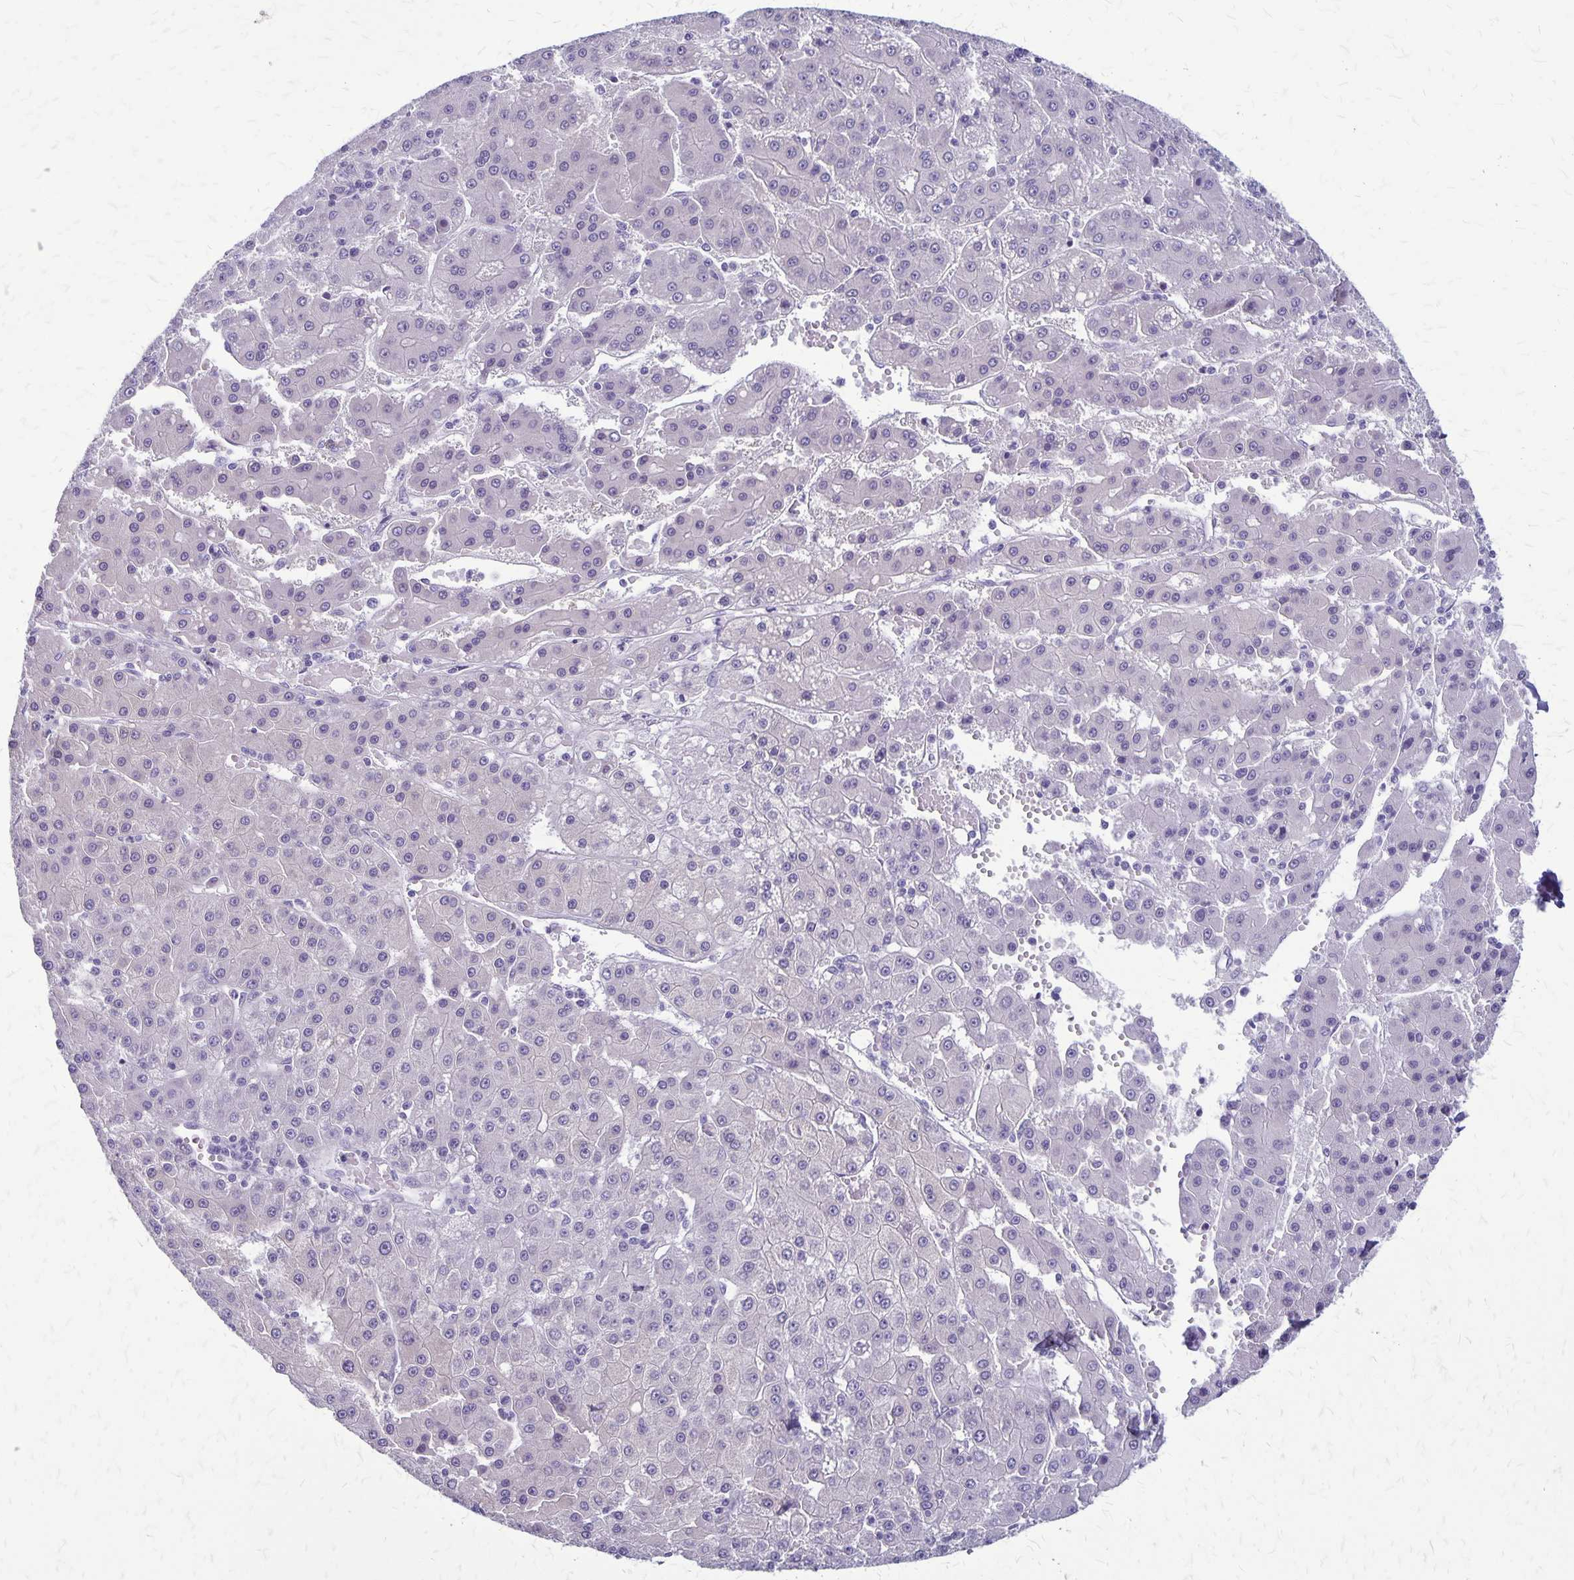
{"staining": {"intensity": "negative", "quantity": "none", "location": "none"}, "tissue": "liver cancer", "cell_type": "Tumor cells", "image_type": "cancer", "snomed": [{"axis": "morphology", "description": "Carcinoma, Hepatocellular, NOS"}, {"axis": "topography", "description": "Liver"}], "caption": "This micrograph is of liver hepatocellular carcinoma stained with immunohistochemistry to label a protein in brown with the nuclei are counter-stained blue. There is no expression in tumor cells.", "gene": "PLXNB3", "patient": {"sex": "male", "age": 76}}